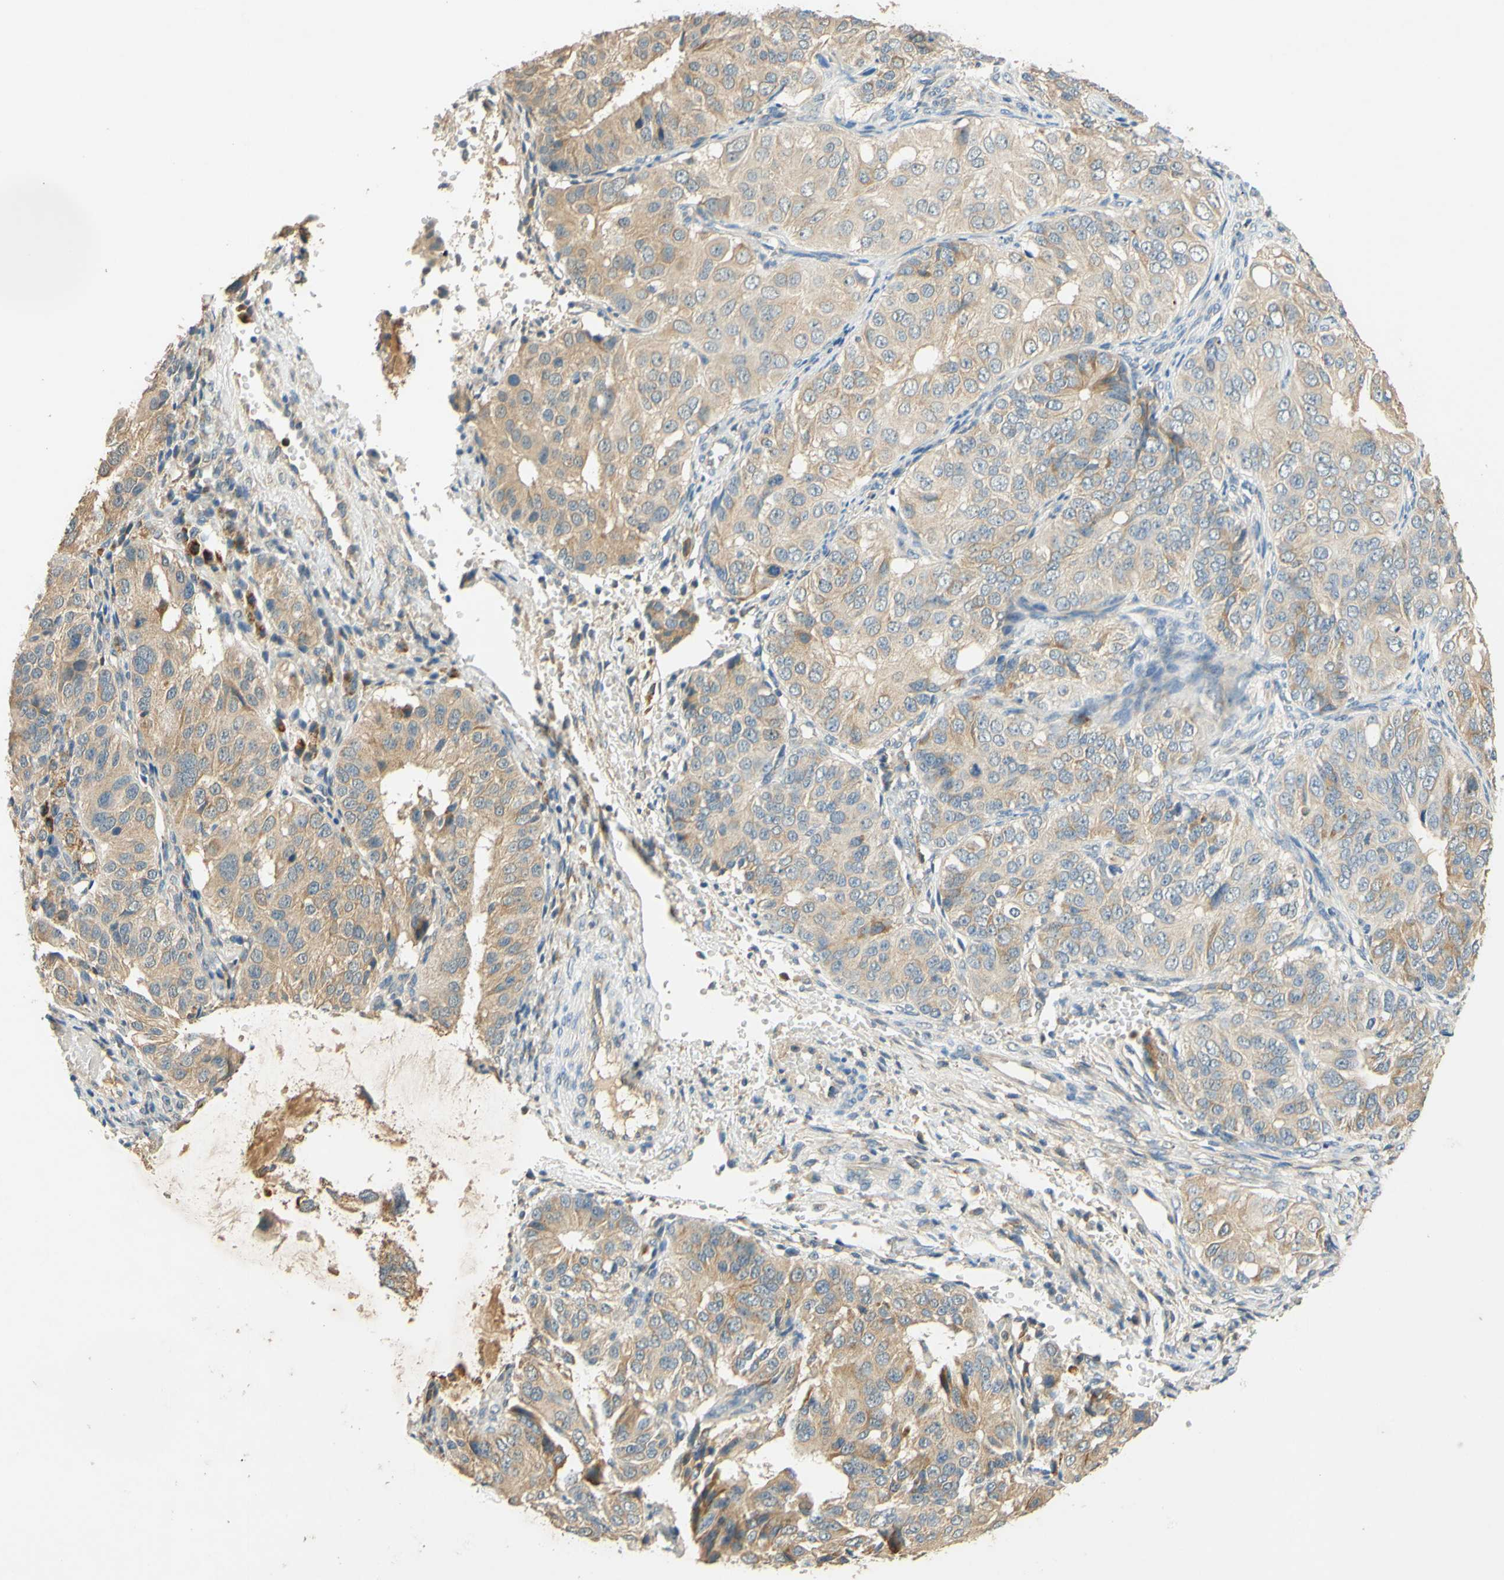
{"staining": {"intensity": "weak", "quantity": ">75%", "location": "cytoplasmic/membranous"}, "tissue": "ovarian cancer", "cell_type": "Tumor cells", "image_type": "cancer", "snomed": [{"axis": "morphology", "description": "Carcinoma, endometroid"}, {"axis": "topography", "description": "Ovary"}], "caption": "Protein staining of endometroid carcinoma (ovarian) tissue demonstrates weak cytoplasmic/membranous staining in approximately >75% of tumor cells.", "gene": "ENTREP2", "patient": {"sex": "female", "age": 51}}